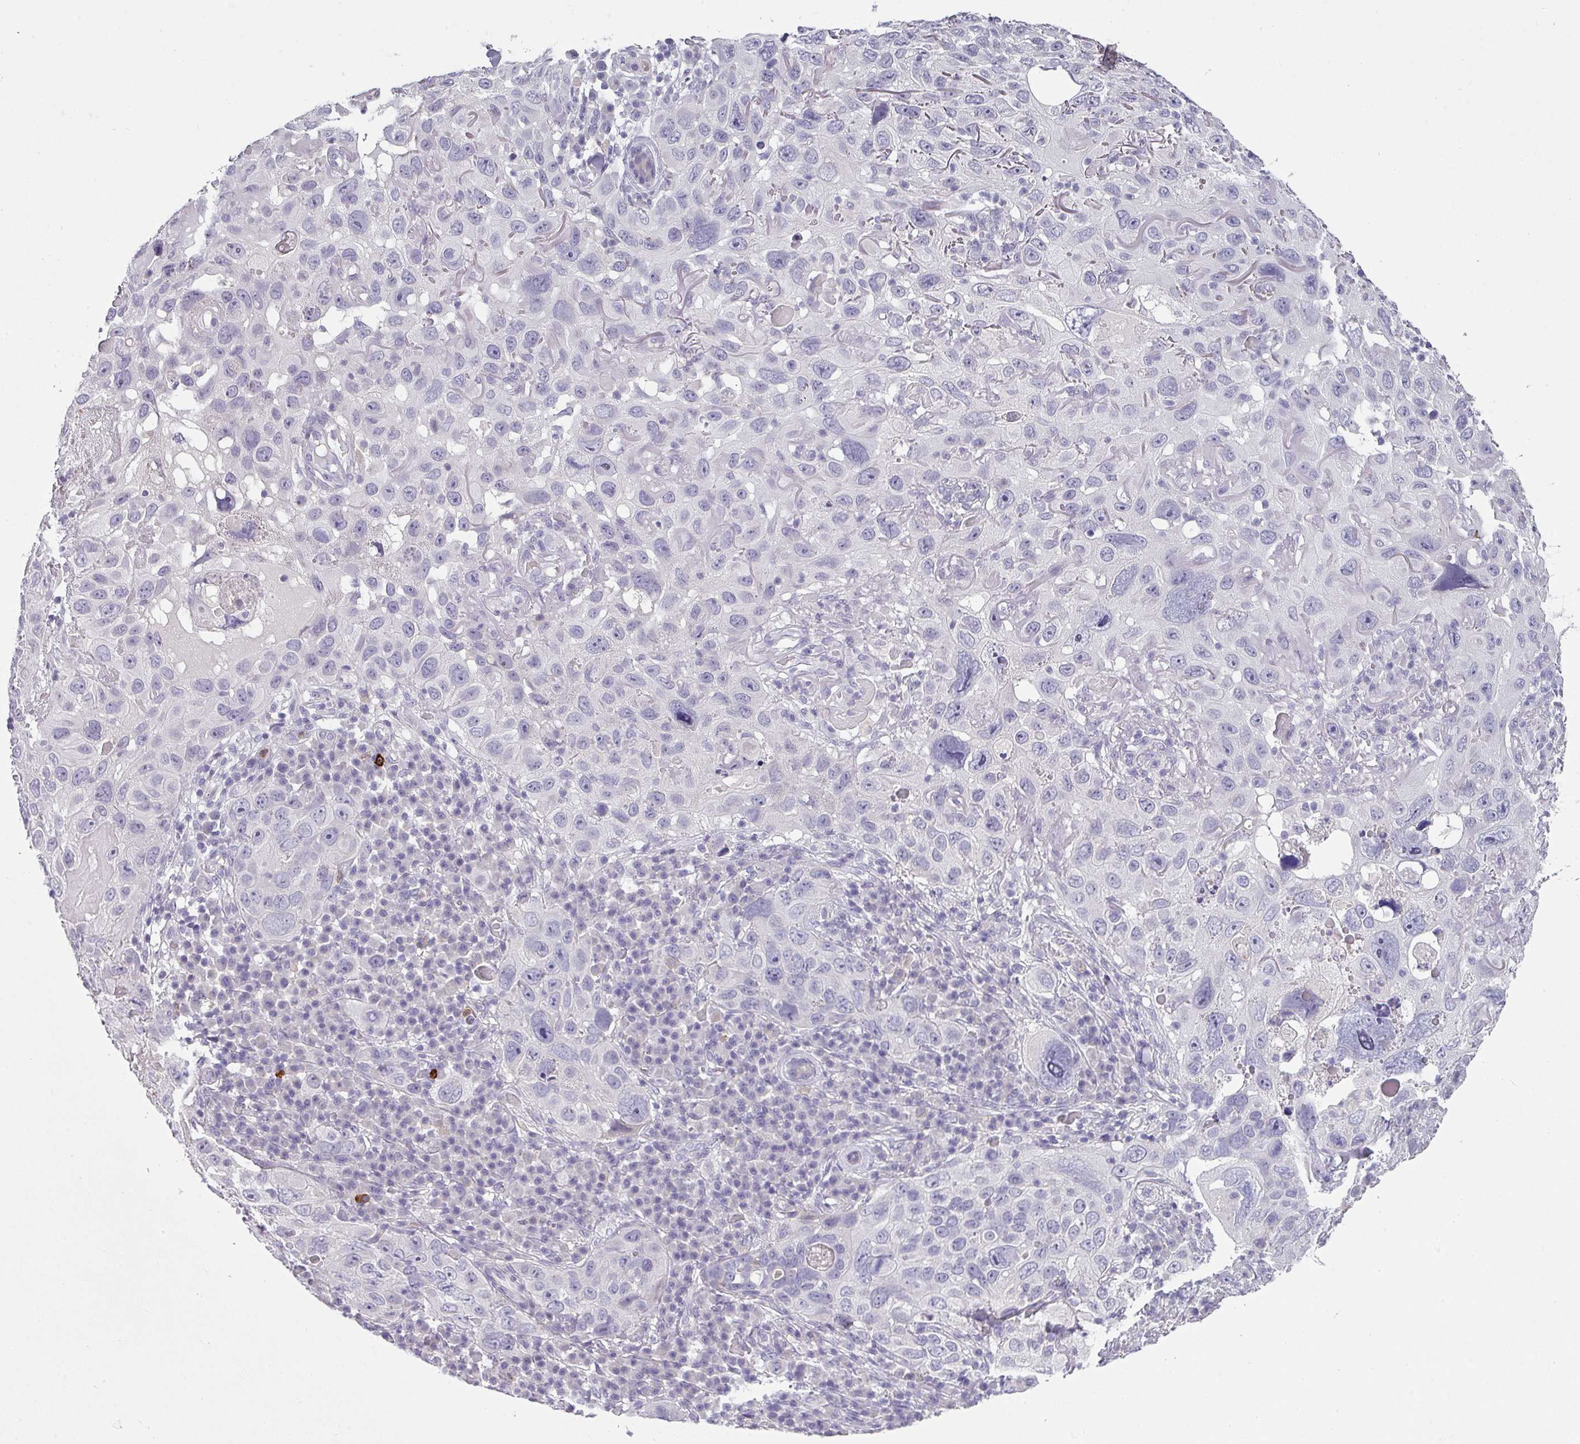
{"staining": {"intensity": "negative", "quantity": "none", "location": "none"}, "tissue": "skin cancer", "cell_type": "Tumor cells", "image_type": "cancer", "snomed": [{"axis": "morphology", "description": "Squamous cell carcinoma in situ, NOS"}, {"axis": "morphology", "description": "Squamous cell carcinoma, NOS"}, {"axis": "topography", "description": "Skin"}], "caption": "An IHC histopathology image of skin cancer is shown. There is no staining in tumor cells of skin cancer. Nuclei are stained in blue.", "gene": "BTLA", "patient": {"sex": "male", "age": 93}}